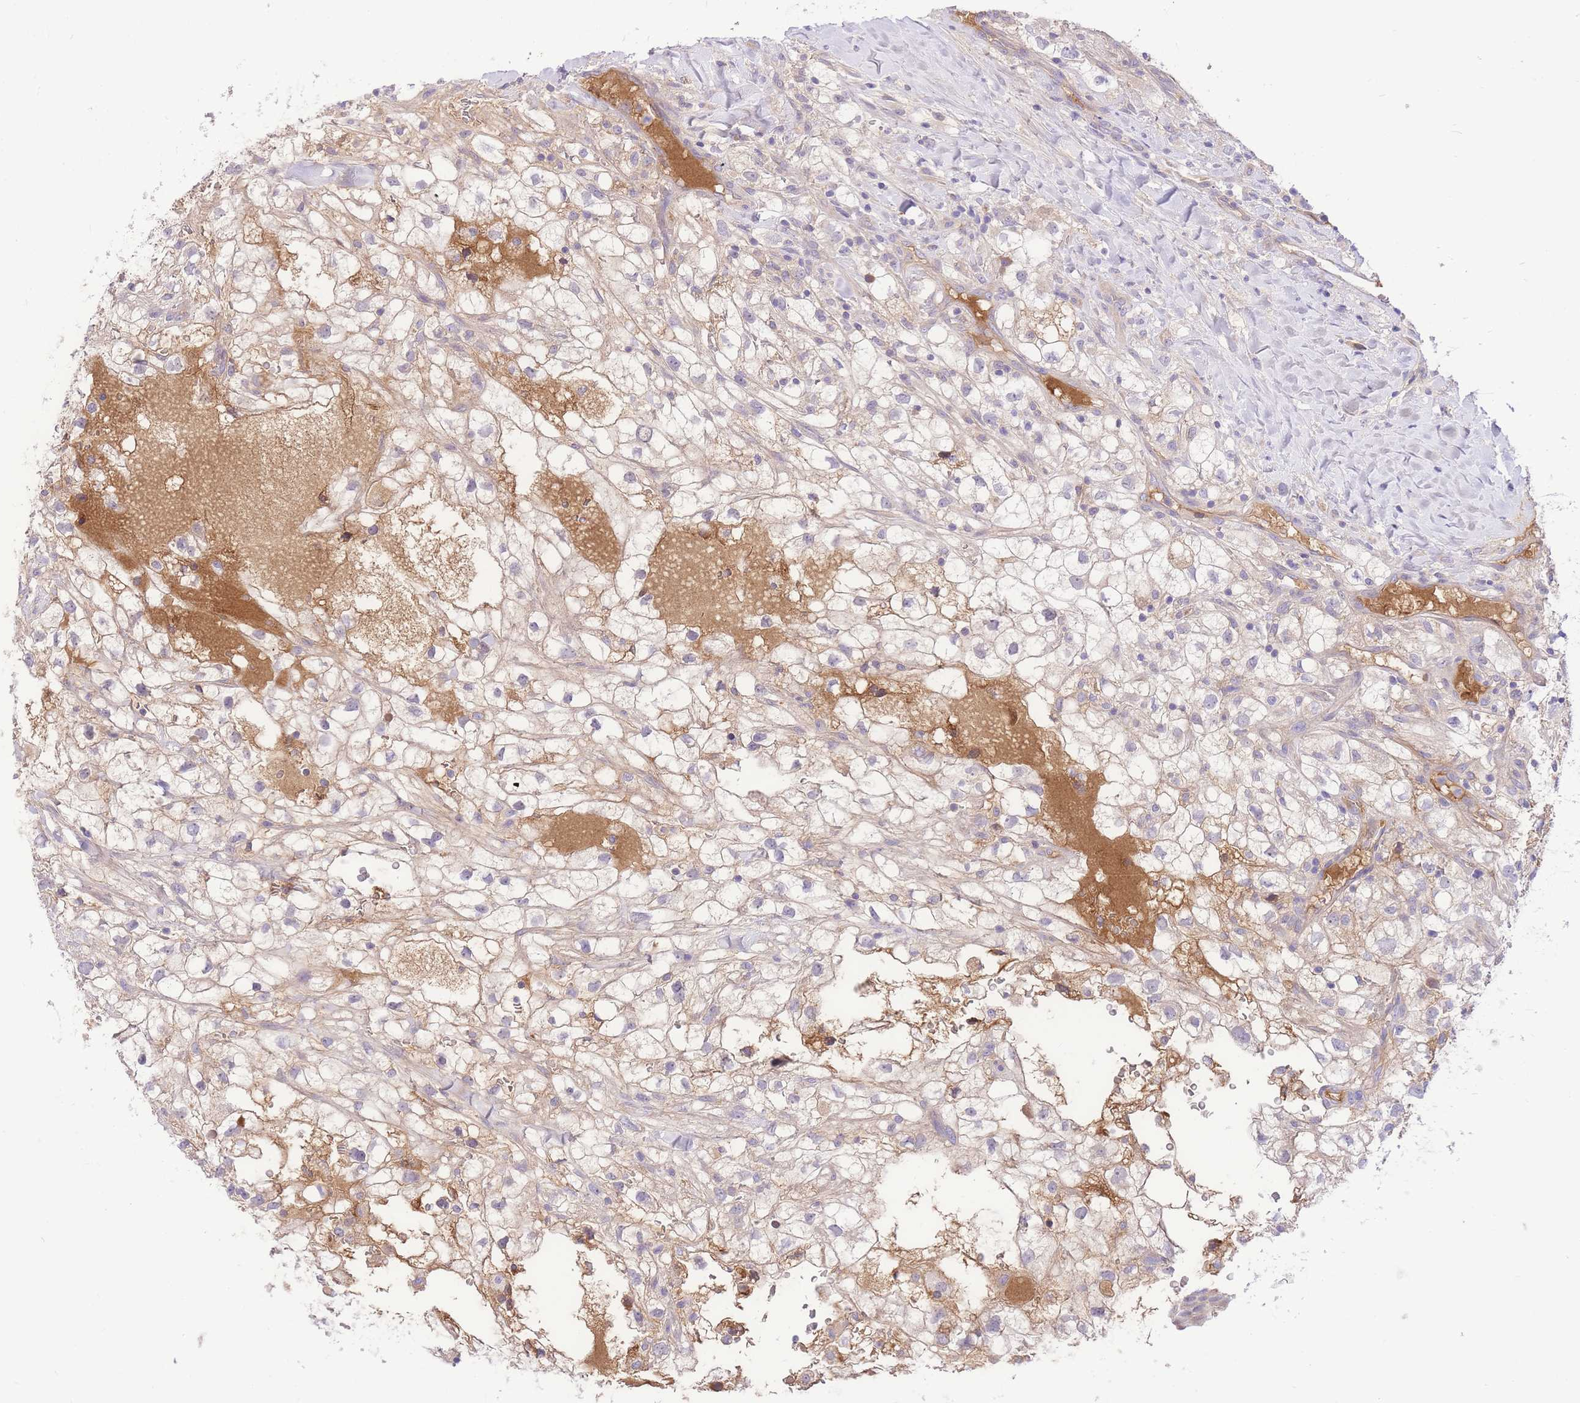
{"staining": {"intensity": "weak", "quantity": ">75%", "location": "cytoplasmic/membranous"}, "tissue": "renal cancer", "cell_type": "Tumor cells", "image_type": "cancer", "snomed": [{"axis": "morphology", "description": "Adenocarcinoma, NOS"}, {"axis": "topography", "description": "Kidney"}], "caption": "Renal adenocarcinoma stained for a protein (brown) displays weak cytoplasmic/membranous positive staining in about >75% of tumor cells.", "gene": "LIPH", "patient": {"sex": "male", "age": 59}}